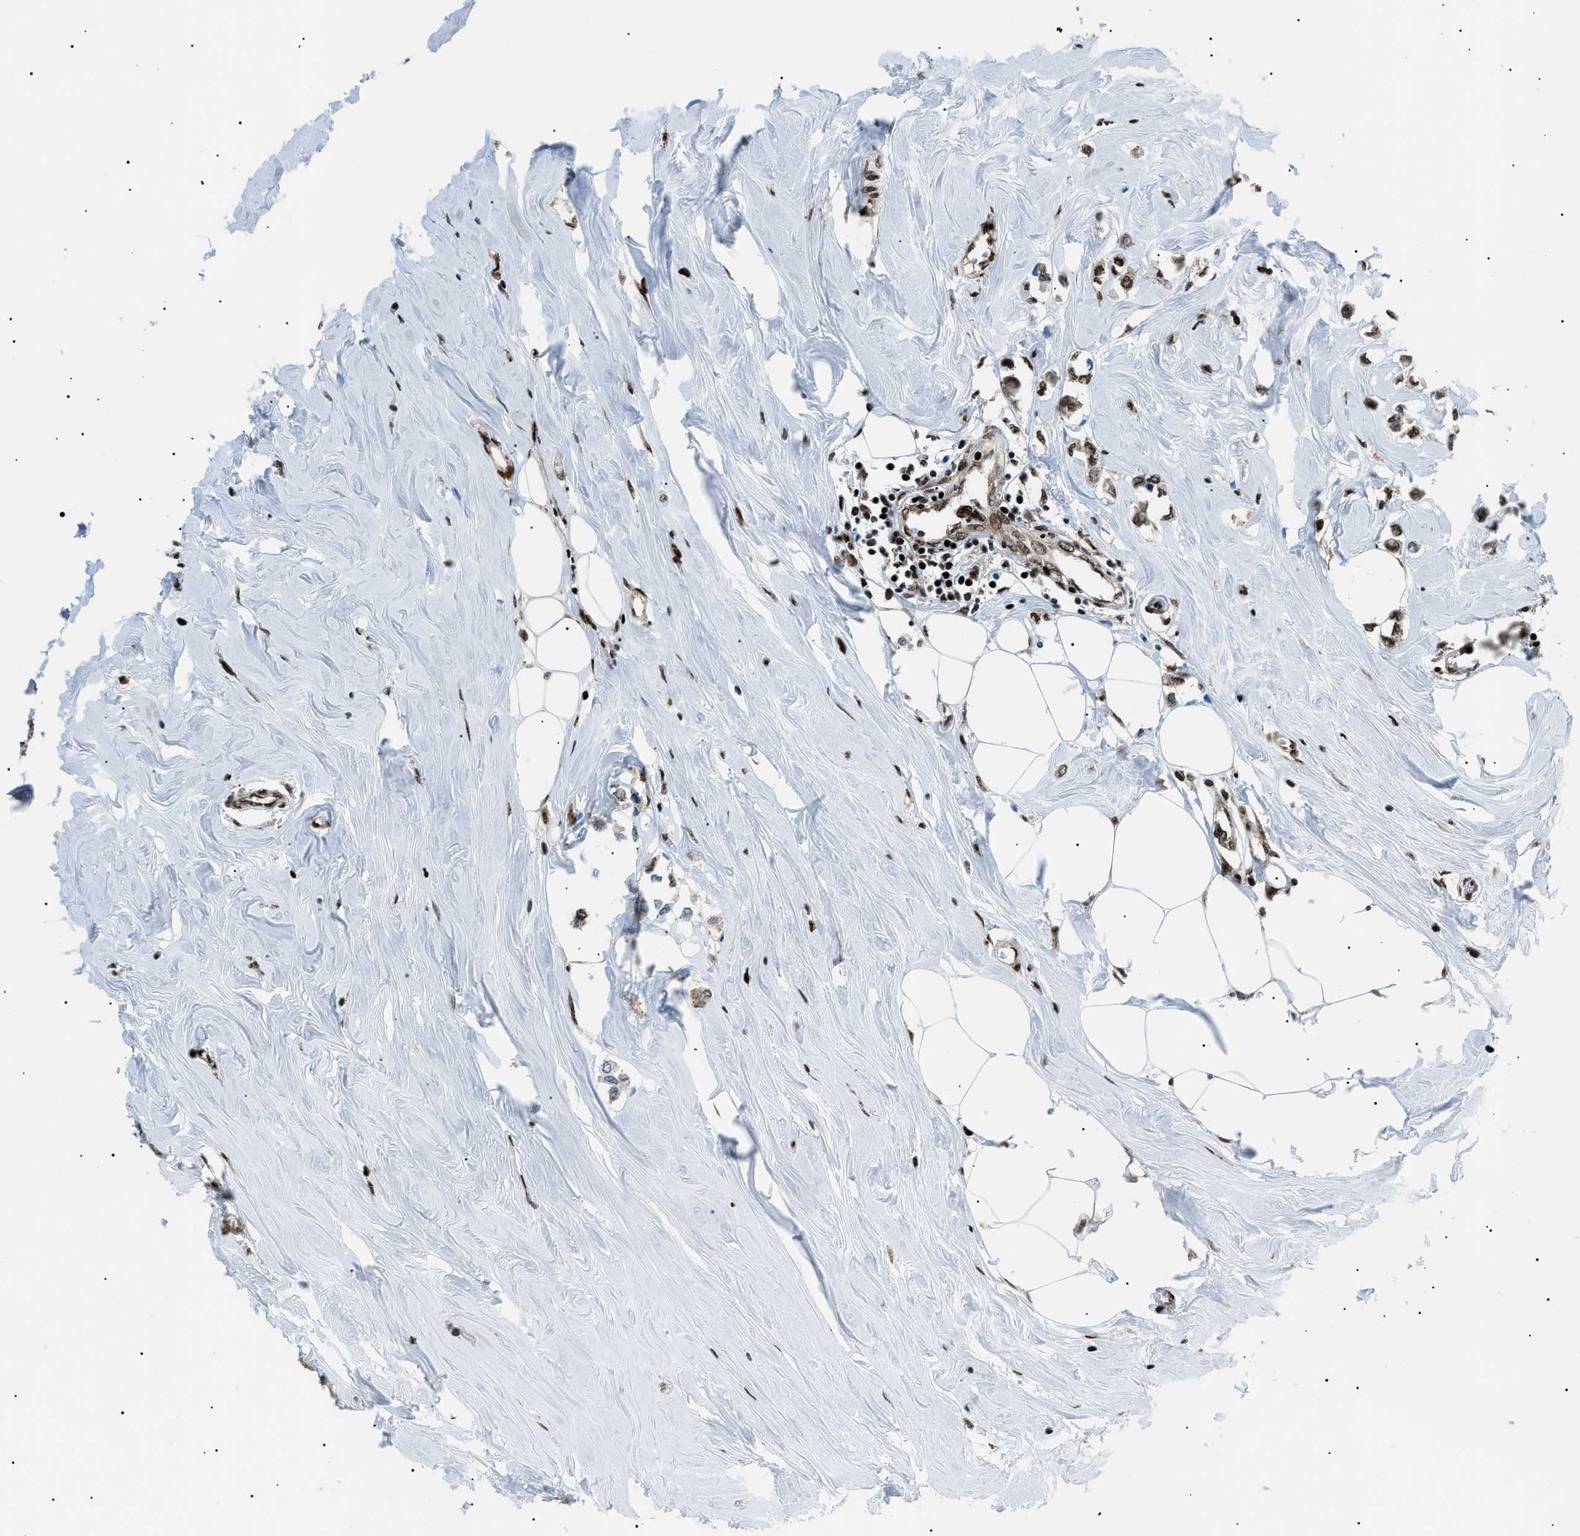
{"staining": {"intensity": "strong", "quantity": ">75%", "location": "cytoplasmic/membranous,nuclear"}, "tissue": "breast cancer", "cell_type": "Tumor cells", "image_type": "cancer", "snomed": [{"axis": "morphology", "description": "Lobular carcinoma"}, {"axis": "topography", "description": "Breast"}], "caption": "Breast cancer stained with a brown dye shows strong cytoplasmic/membranous and nuclear positive positivity in approximately >75% of tumor cells.", "gene": "HNRNPK", "patient": {"sex": "female", "age": 51}}